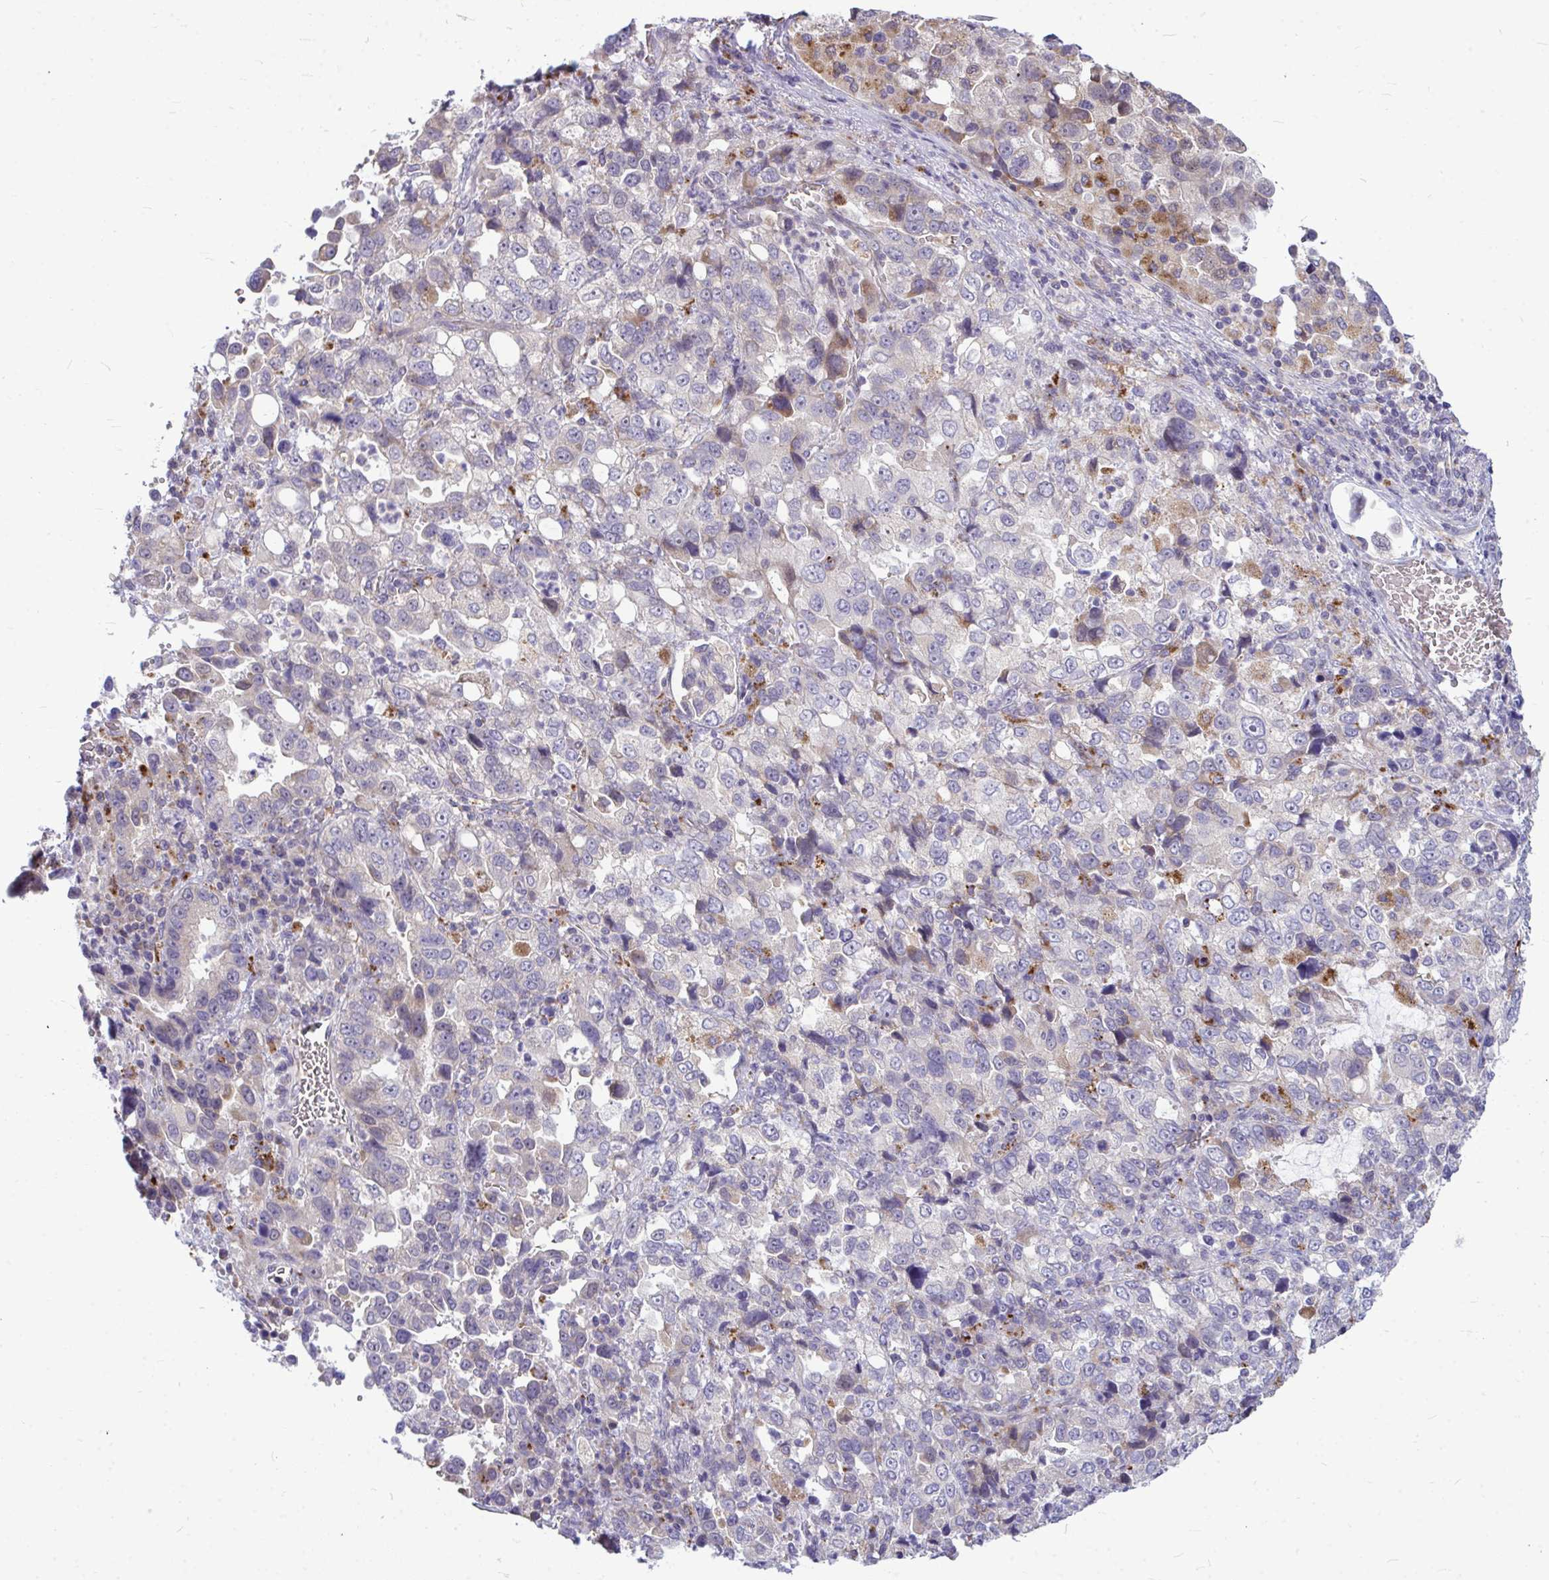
{"staining": {"intensity": "moderate", "quantity": "<25%", "location": "cytoplasmic/membranous"}, "tissue": "stomach cancer", "cell_type": "Tumor cells", "image_type": "cancer", "snomed": [{"axis": "morphology", "description": "Adenocarcinoma, NOS"}, {"axis": "topography", "description": "Stomach, upper"}], "caption": "Stomach adenocarcinoma was stained to show a protein in brown. There is low levels of moderate cytoplasmic/membranous expression in about <25% of tumor cells.", "gene": "ZSCAN25", "patient": {"sex": "female", "age": 81}}